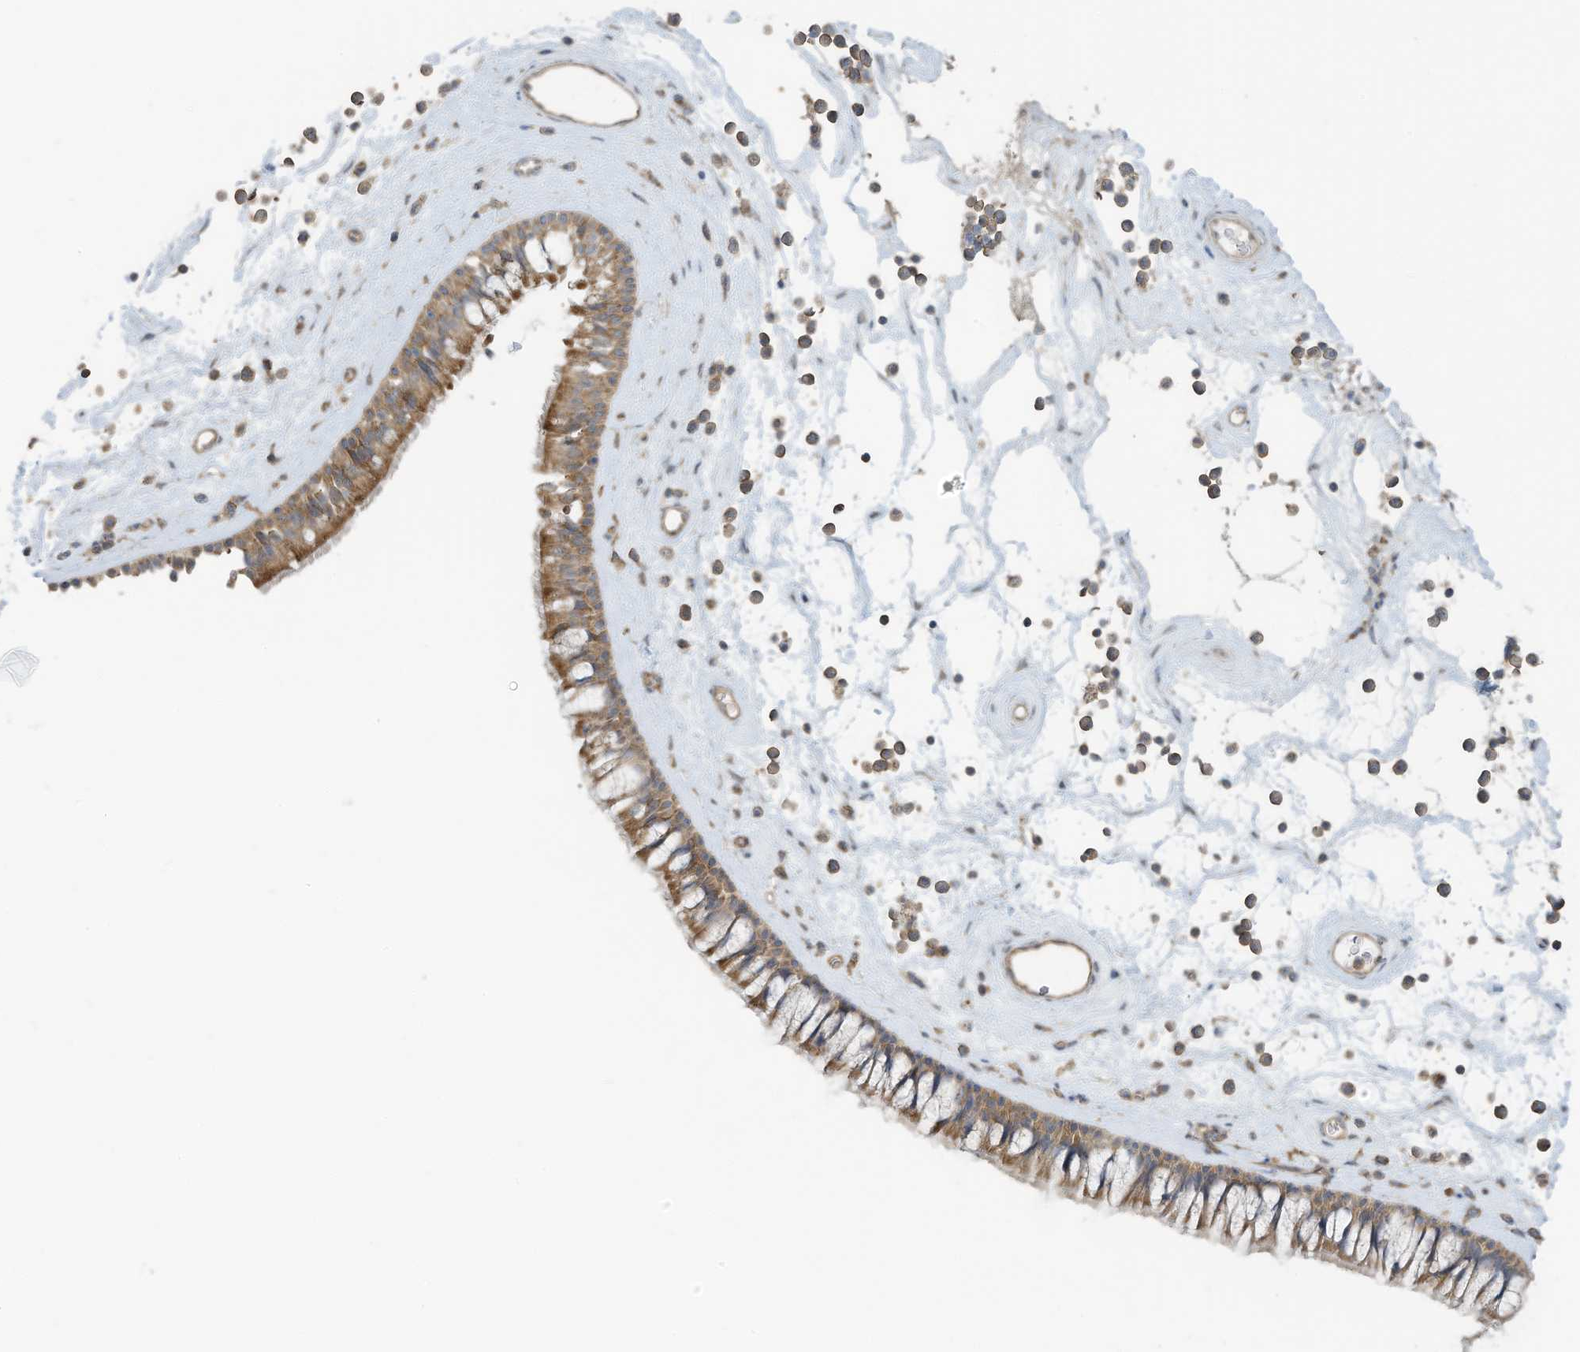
{"staining": {"intensity": "moderate", "quantity": ">75%", "location": "cytoplasmic/membranous"}, "tissue": "nasopharynx", "cell_type": "Respiratory epithelial cells", "image_type": "normal", "snomed": [{"axis": "morphology", "description": "Normal tissue, NOS"}, {"axis": "topography", "description": "Nasopharynx"}], "caption": "IHC staining of normal nasopharynx, which demonstrates medium levels of moderate cytoplasmic/membranous staining in approximately >75% of respiratory epithelial cells indicating moderate cytoplasmic/membranous protein staining. The staining was performed using DAB (3,3'-diaminobenzidine) (brown) for protein detection and nuclei were counterstained in hematoxylin (blue).", "gene": "METTL6", "patient": {"sex": "male", "age": 64}}